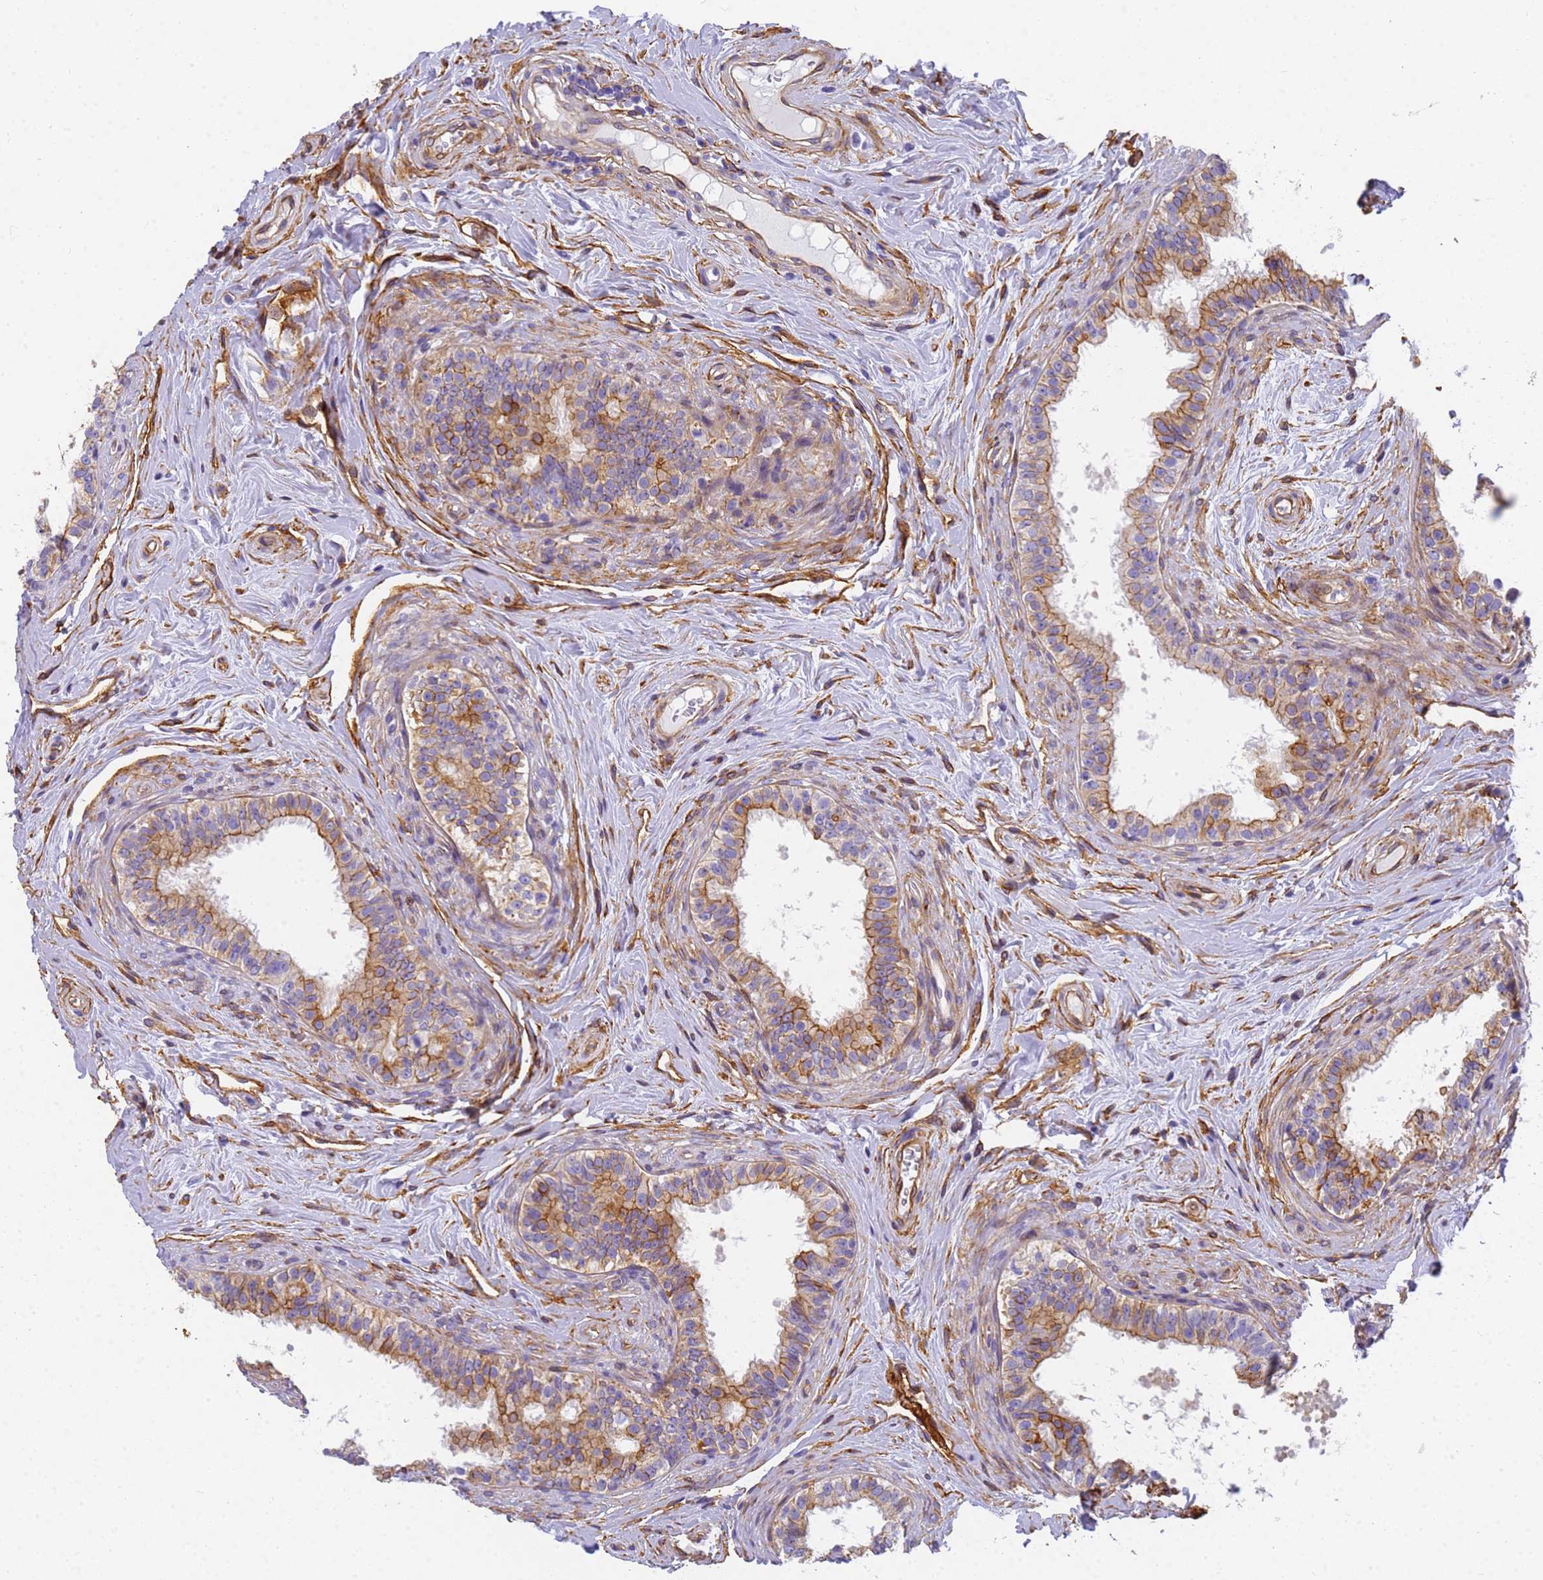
{"staining": {"intensity": "strong", "quantity": "25%-75%", "location": "cytoplasmic/membranous"}, "tissue": "epididymis", "cell_type": "Glandular cells", "image_type": "normal", "snomed": [{"axis": "morphology", "description": "Normal tissue, NOS"}, {"axis": "topography", "description": "Epididymis"}], "caption": "Glandular cells reveal strong cytoplasmic/membranous staining in about 25%-75% of cells in benign epididymis.", "gene": "MVB12A", "patient": {"sex": "male", "age": 33}}